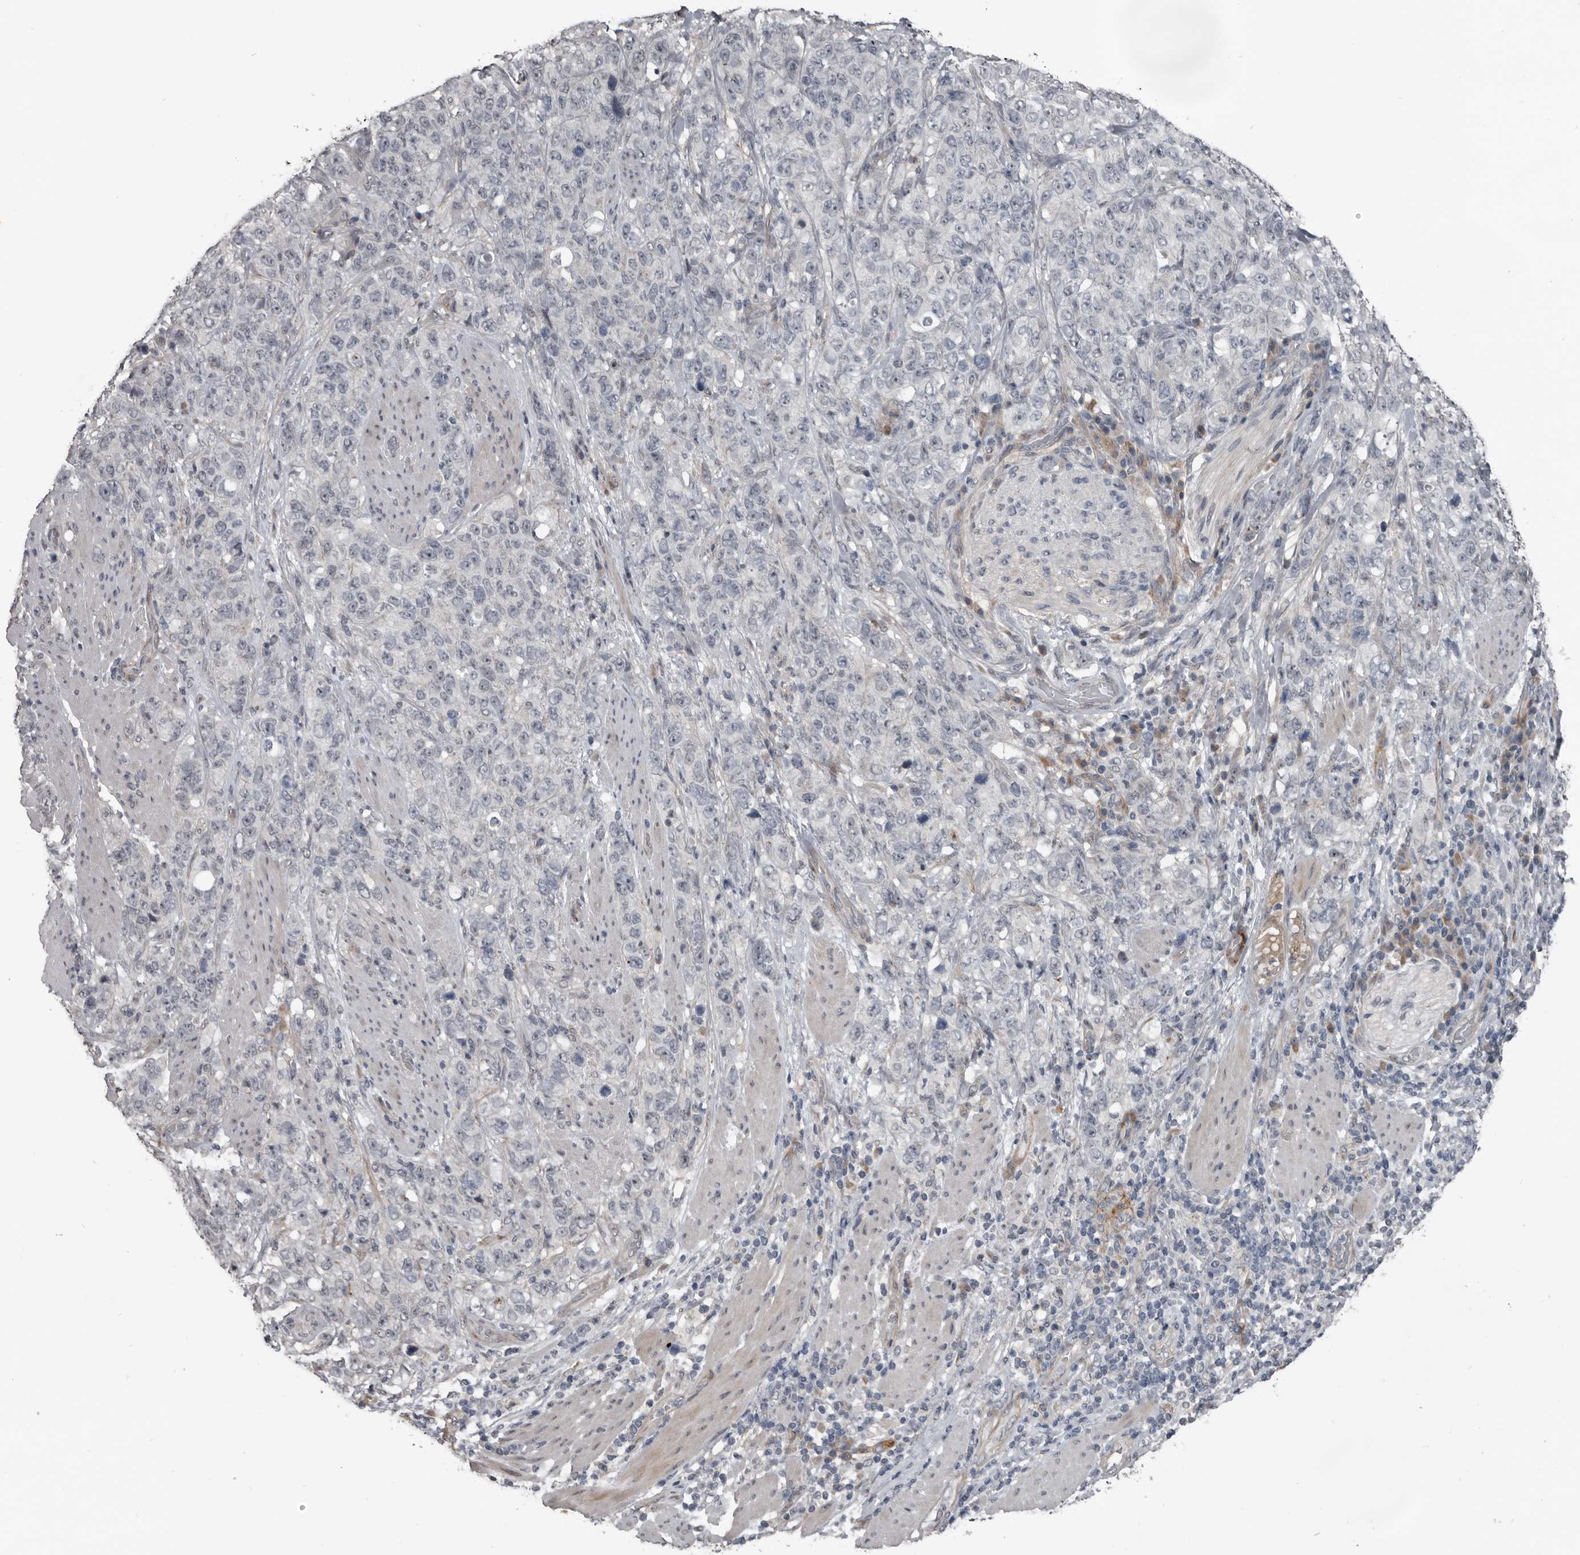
{"staining": {"intensity": "negative", "quantity": "none", "location": "none"}, "tissue": "stomach cancer", "cell_type": "Tumor cells", "image_type": "cancer", "snomed": [{"axis": "morphology", "description": "Adenocarcinoma, NOS"}, {"axis": "topography", "description": "Stomach"}], "caption": "High magnification brightfield microscopy of stomach adenocarcinoma stained with DAB (3,3'-diaminobenzidine) (brown) and counterstained with hematoxylin (blue): tumor cells show no significant positivity. (Brightfield microscopy of DAB (3,3'-diaminobenzidine) immunohistochemistry at high magnification).", "gene": "C1orf216", "patient": {"sex": "male", "age": 48}}